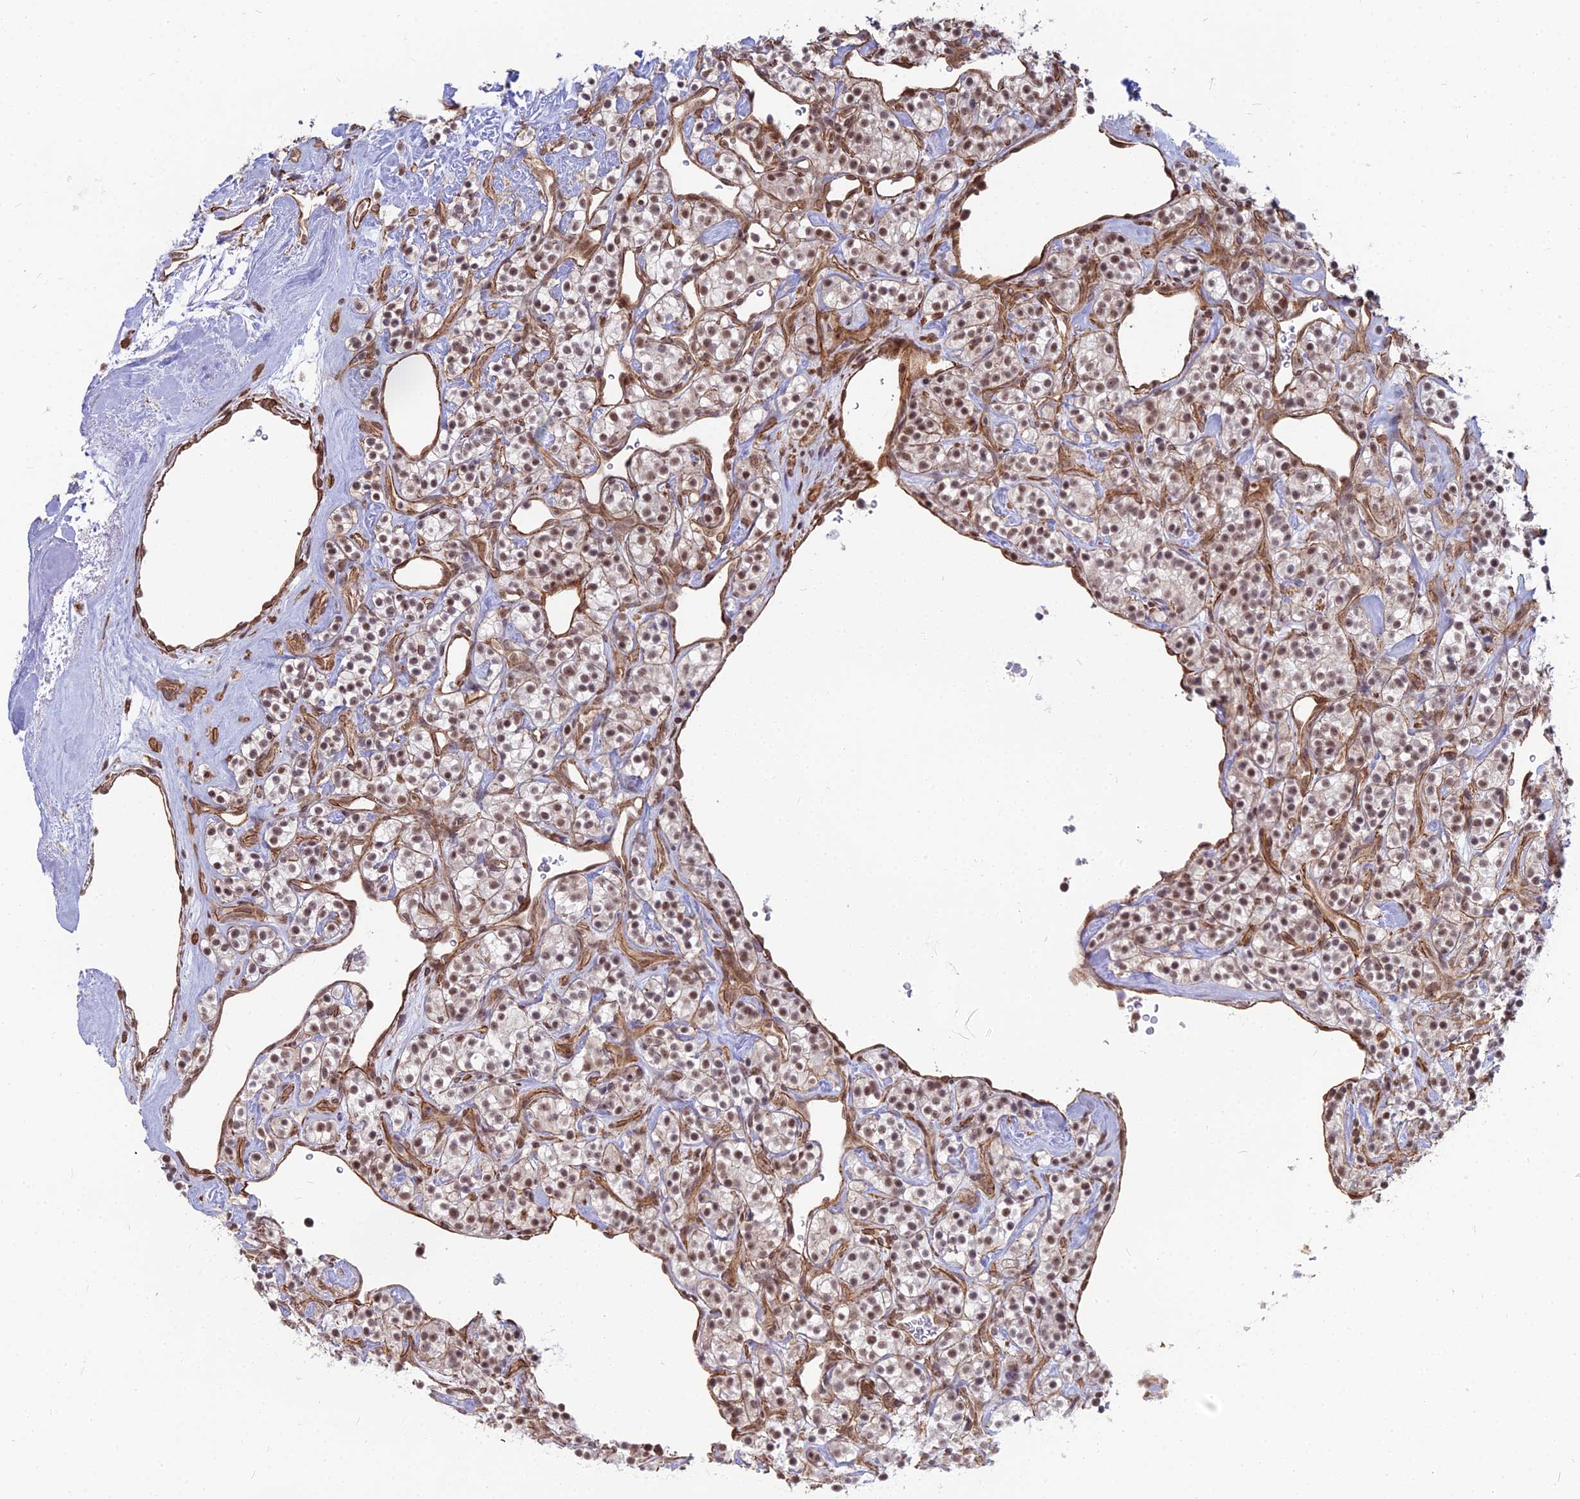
{"staining": {"intensity": "moderate", "quantity": ">75%", "location": "nuclear"}, "tissue": "renal cancer", "cell_type": "Tumor cells", "image_type": "cancer", "snomed": [{"axis": "morphology", "description": "Adenocarcinoma, NOS"}, {"axis": "topography", "description": "Kidney"}], "caption": "Renal adenocarcinoma stained for a protein reveals moderate nuclear positivity in tumor cells.", "gene": "YJU2", "patient": {"sex": "male", "age": 77}}